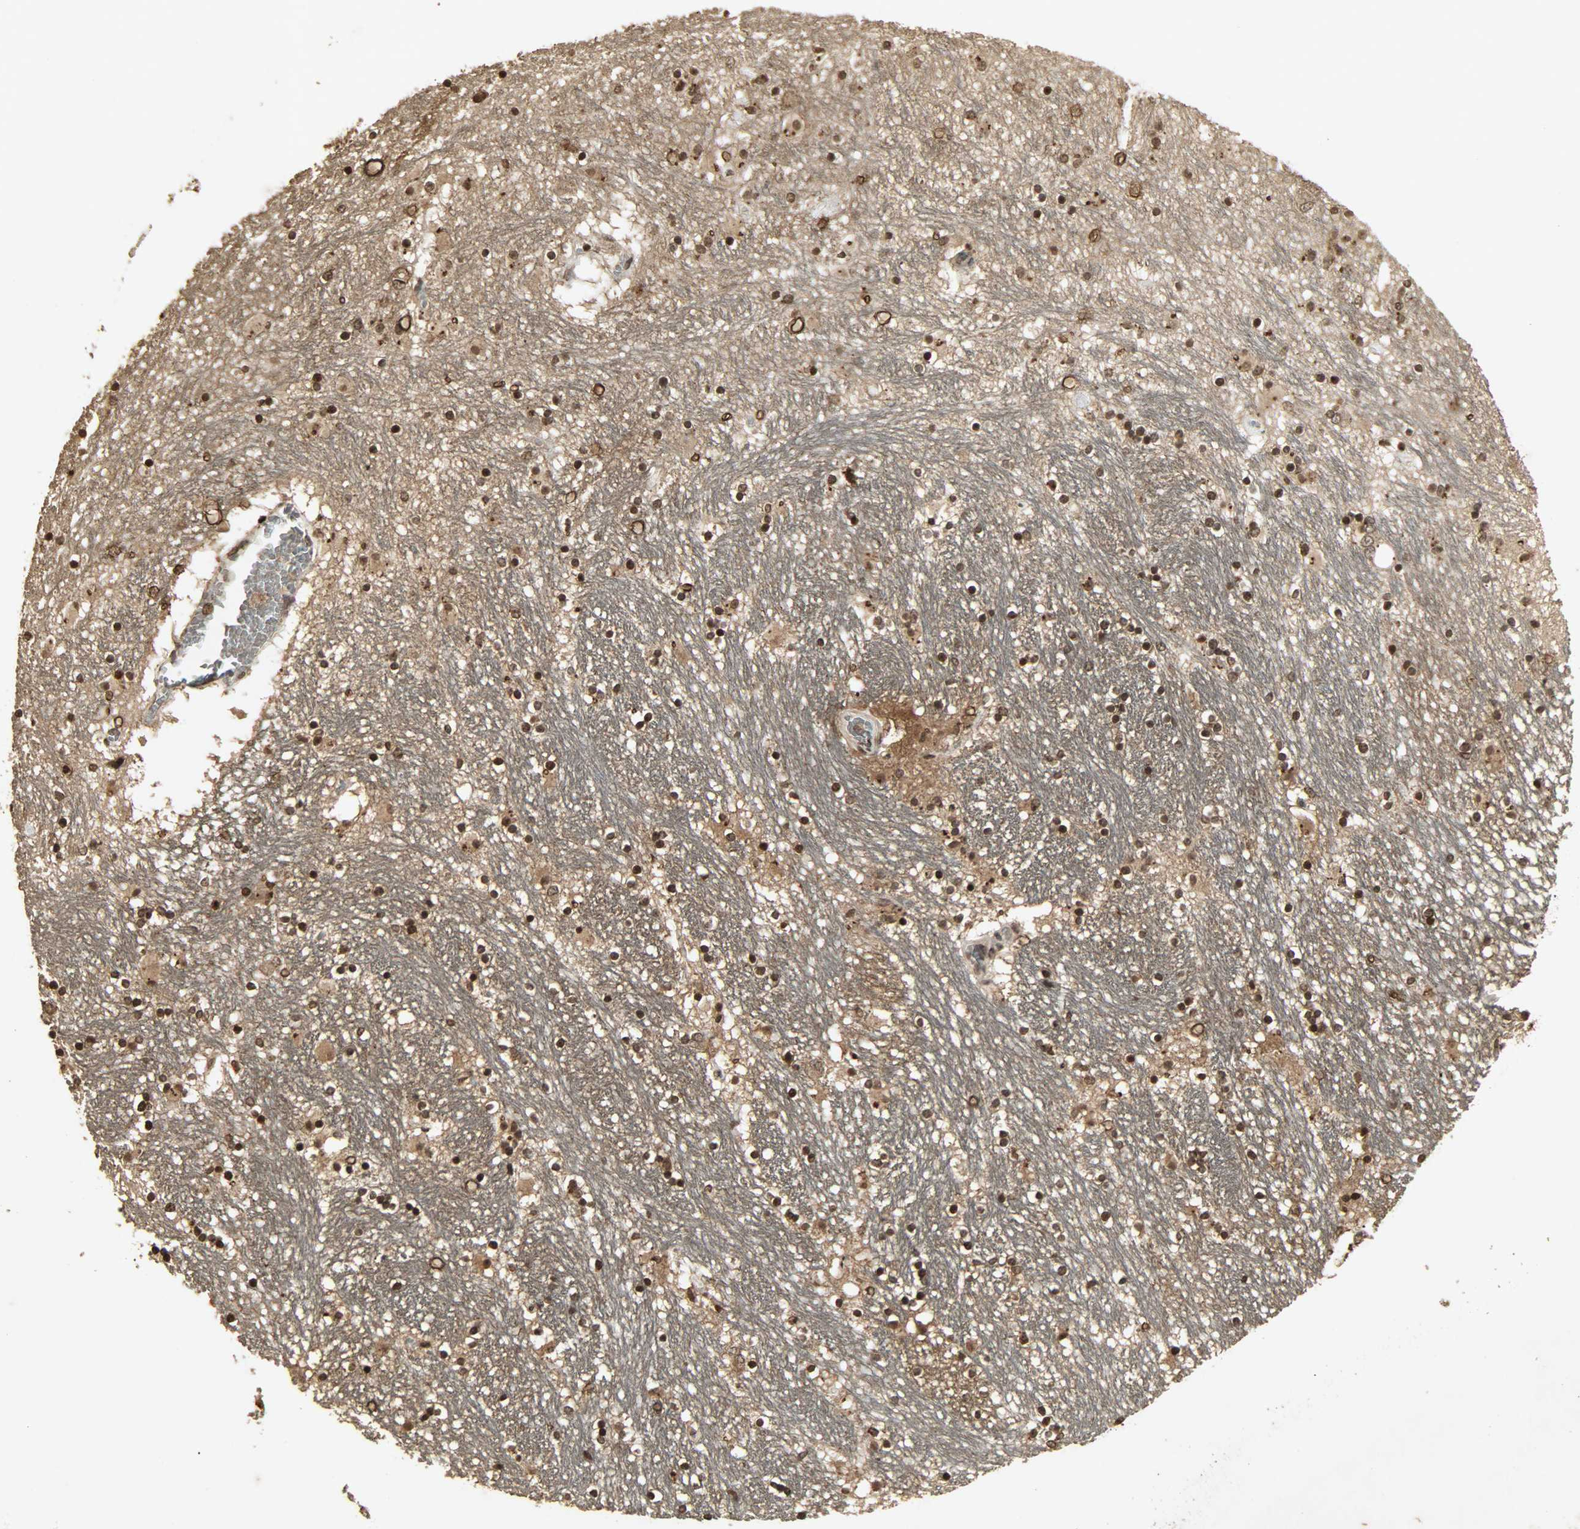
{"staining": {"intensity": "strong", "quantity": ">75%", "location": "cytoplasmic/membranous,nuclear"}, "tissue": "hippocampus", "cell_type": "Glial cells", "image_type": "normal", "snomed": [{"axis": "morphology", "description": "Normal tissue, NOS"}, {"axis": "topography", "description": "Hippocampus"}], "caption": "Immunohistochemical staining of unremarkable human hippocampus shows high levels of strong cytoplasmic/membranous,nuclear positivity in approximately >75% of glial cells. The protein of interest is stained brown, and the nuclei are stained in blue (DAB (3,3'-diaminobenzidine) IHC with brightfield microscopy, high magnification).", "gene": "PPP3R1", "patient": {"sex": "male", "age": 45}}